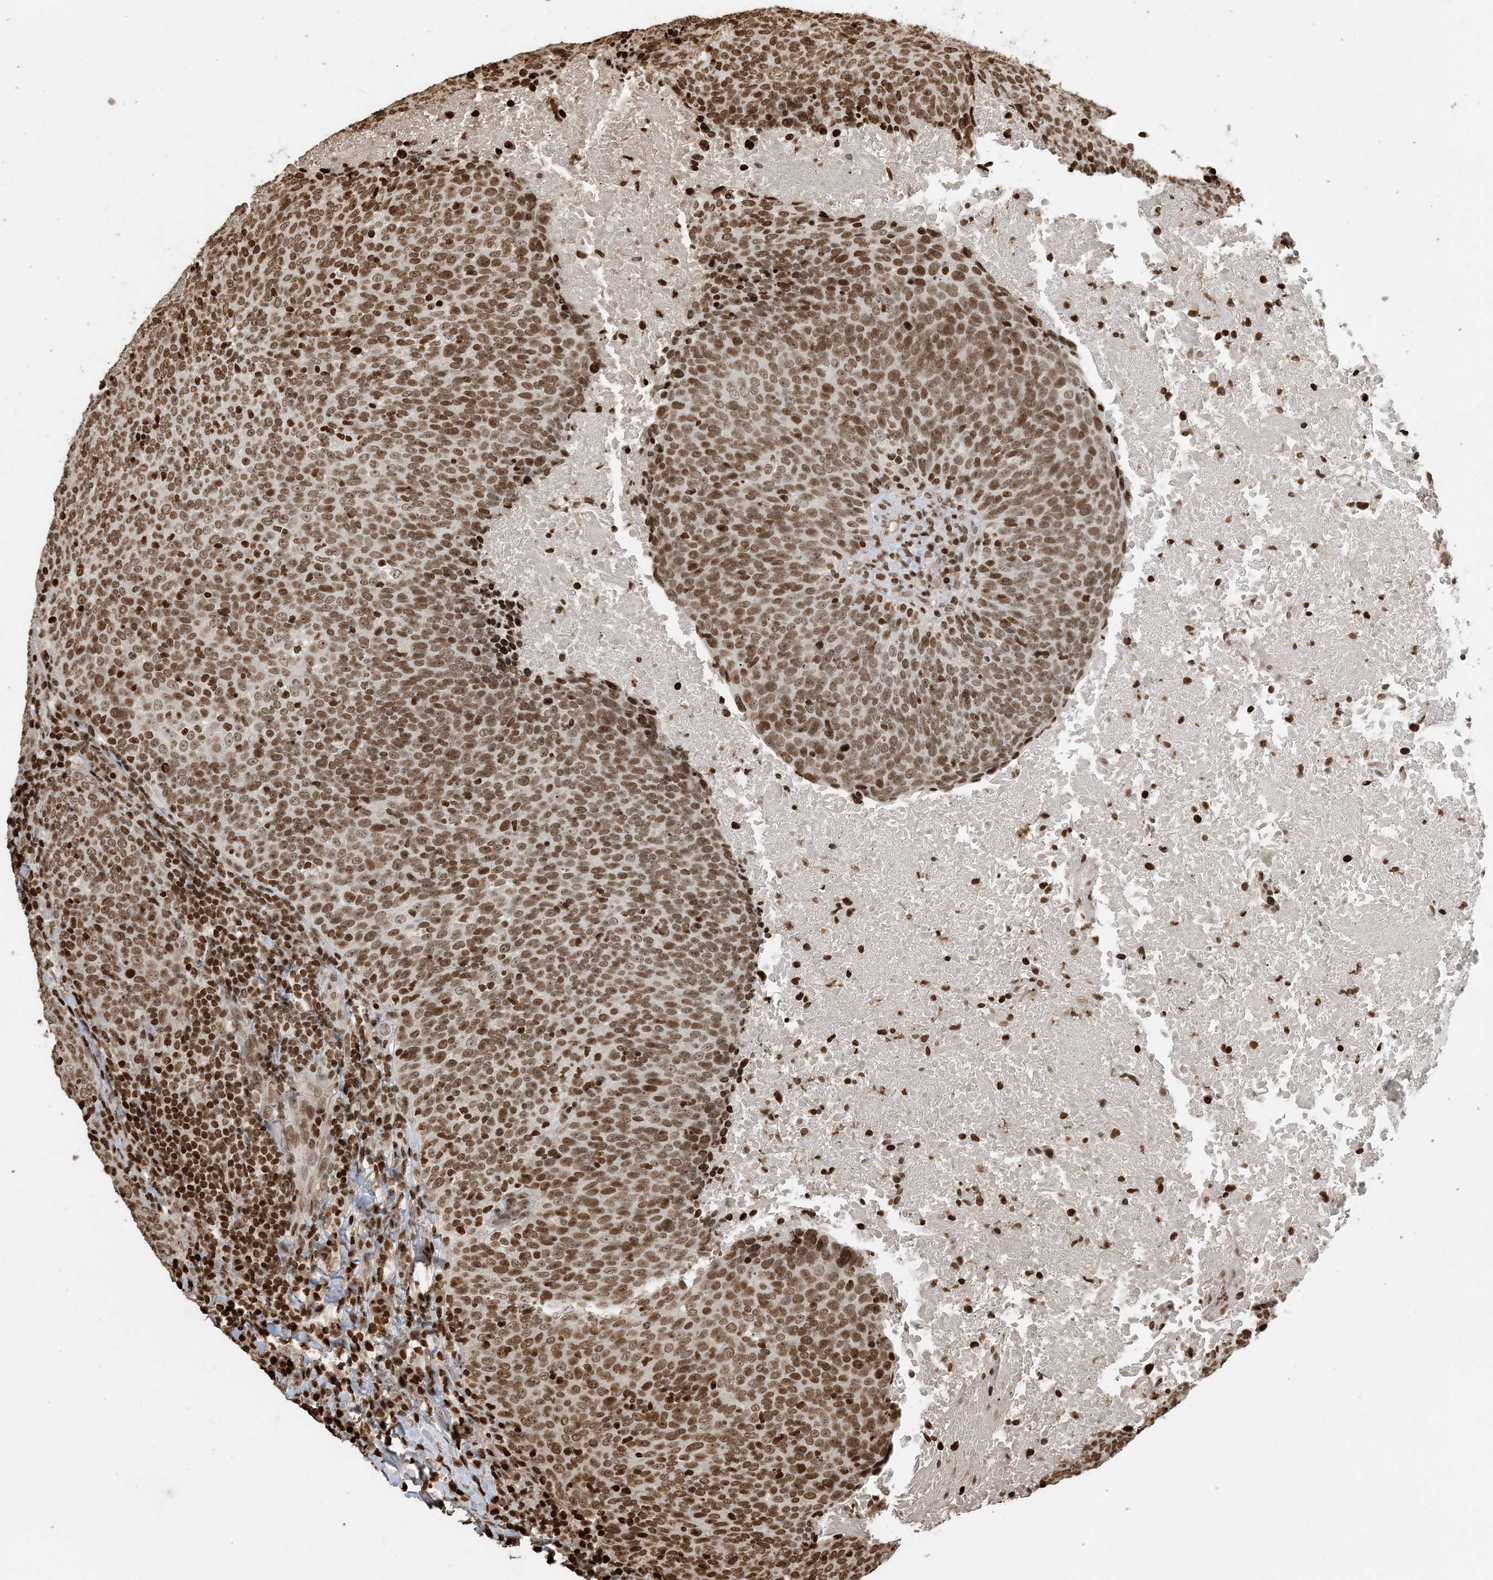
{"staining": {"intensity": "moderate", "quantity": ">75%", "location": "nuclear"}, "tissue": "head and neck cancer", "cell_type": "Tumor cells", "image_type": "cancer", "snomed": [{"axis": "morphology", "description": "Squamous cell carcinoma, NOS"}, {"axis": "morphology", "description": "Squamous cell carcinoma, metastatic, NOS"}, {"axis": "topography", "description": "Lymph node"}, {"axis": "topography", "description": "Head-Neck"}], "caption": "Immunohistochemistry (IHC) of human squamous cell carcinoma (head and neck) reveals medium levels of moderate nuclear staining in about >75% of tumor cells.", "gene": "H3-3B", "patient": {"sex": "male", "age": 62}}